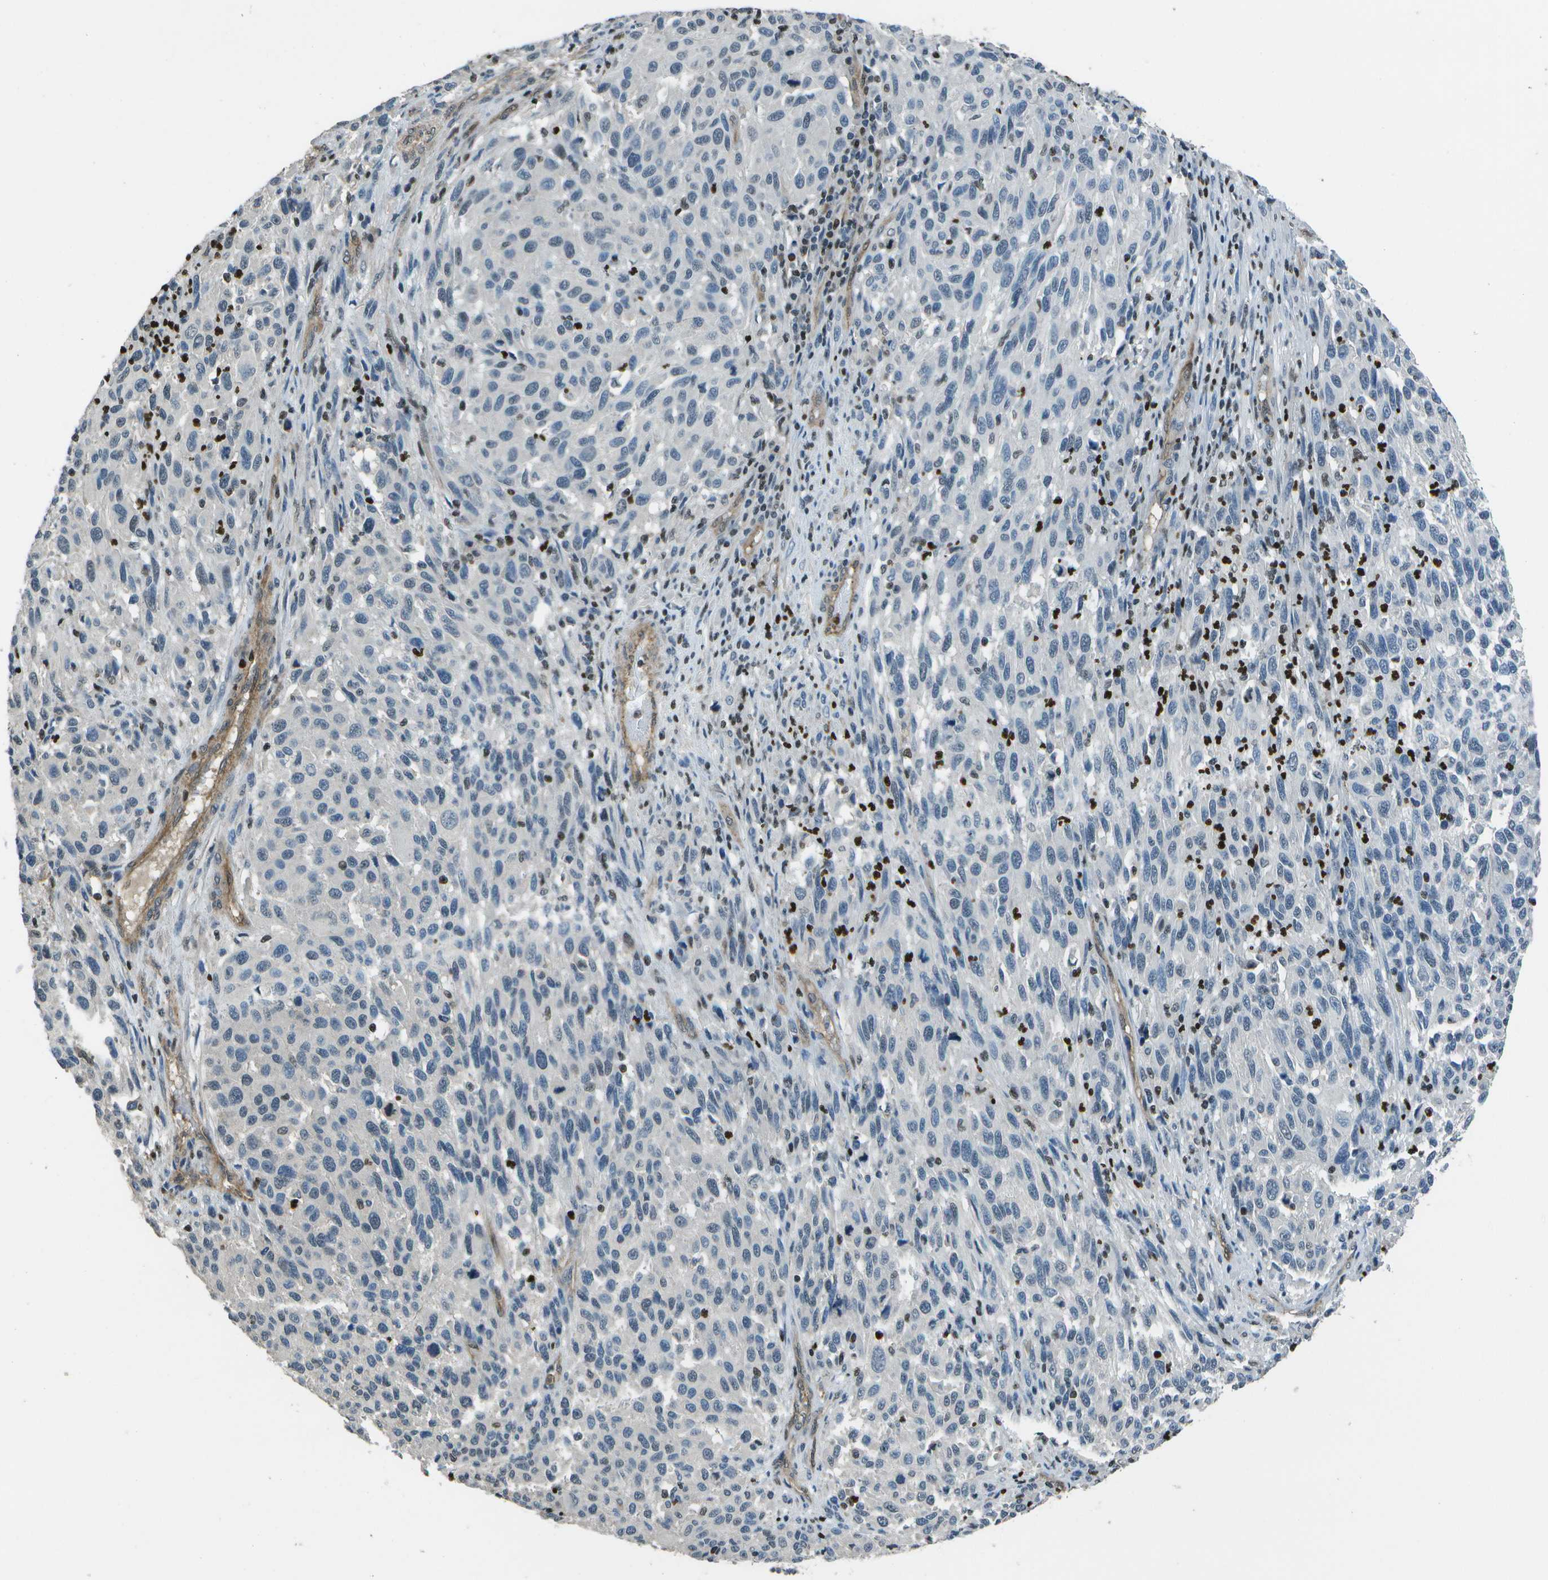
{"staining": {"intensity": "negative", "quantity": "none", "location": "none"}, "tissue": "melanoma", "cell_type": "Tumor cells", "image_type": "cancer", "snomed": [{"axis": "morphology", "description": "Malignant melanoma, Metastatic site"}, {"axis": "topography", "description": "Lymph node"}], "caption": "Immunohistochemistry micrograph of human melanoma stained for a protein (brown), which demonstrates no expression in tumor cells.", "gene": "PDLIM1", "patient": {"sex": "male", "age": 61}}